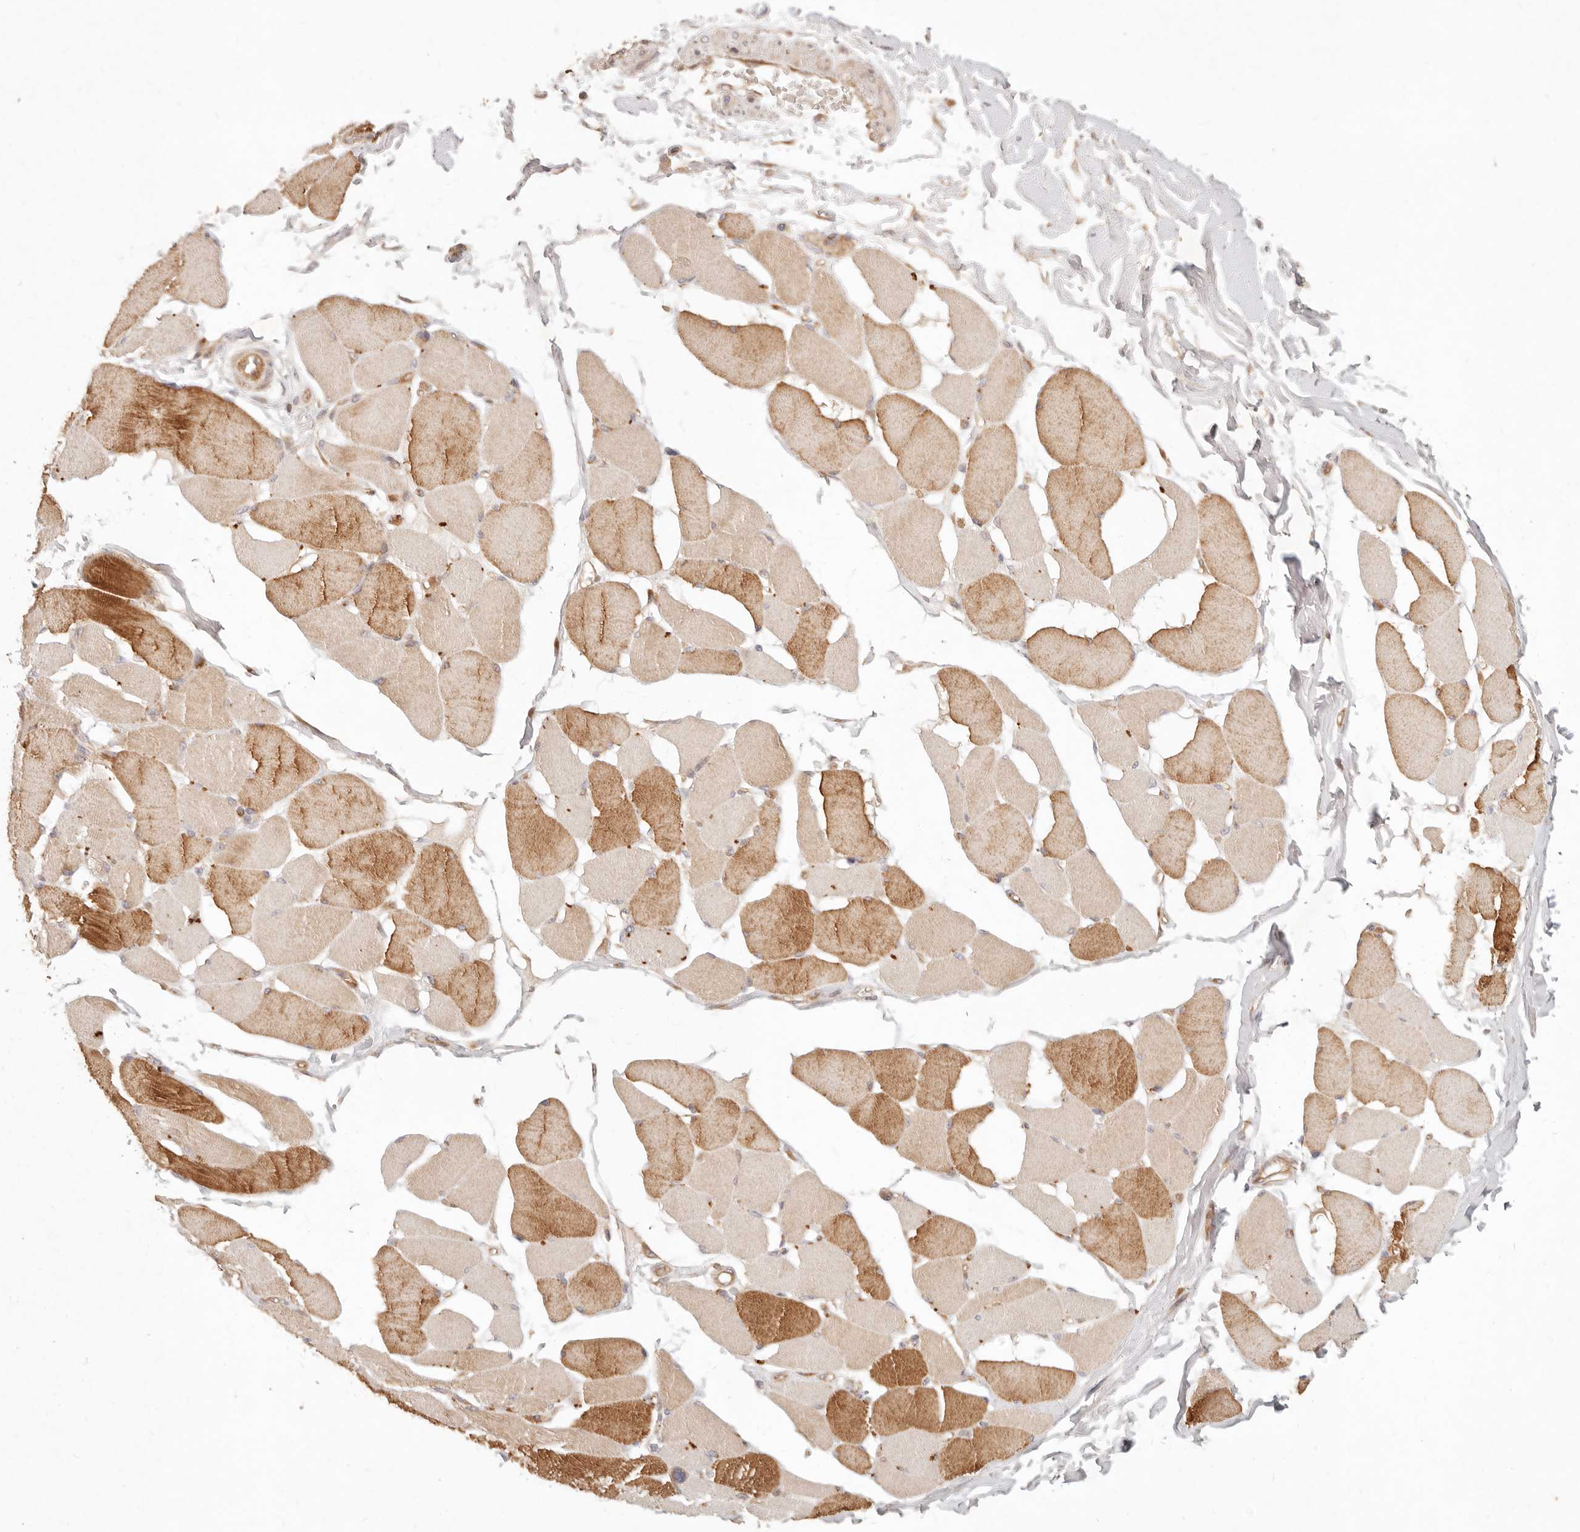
{"staining": {"intensity": "strong", "quantity": "25%-75%", "location": "cytoplasmic/membranous"}, "tissue": "skeletal muscle", "cell_type": "Myocytes", "image_type": "normal", "snomed": [{"axis": "morphology", "description": "Normal tissue, NOS"}, {"axis": "topography", "description": "Skin"}, {"axis": "topography", "description": "Skeletal muscle"}], "caption": "Immunohistochemistry staining of normal skeletal muscle, which exhibits high levels of strong cytoplasmic/membranous positivity in approximately 25%-75% of myocytes indicating strong cytoplasmic/membranous protein expression. The staining was performed using DAB (brown) for protein detection and nuclei were counterstained in hematoxylin (blue).", "gene": "PPP1R3B", "patient": {"sex": "male", "age": 83}}